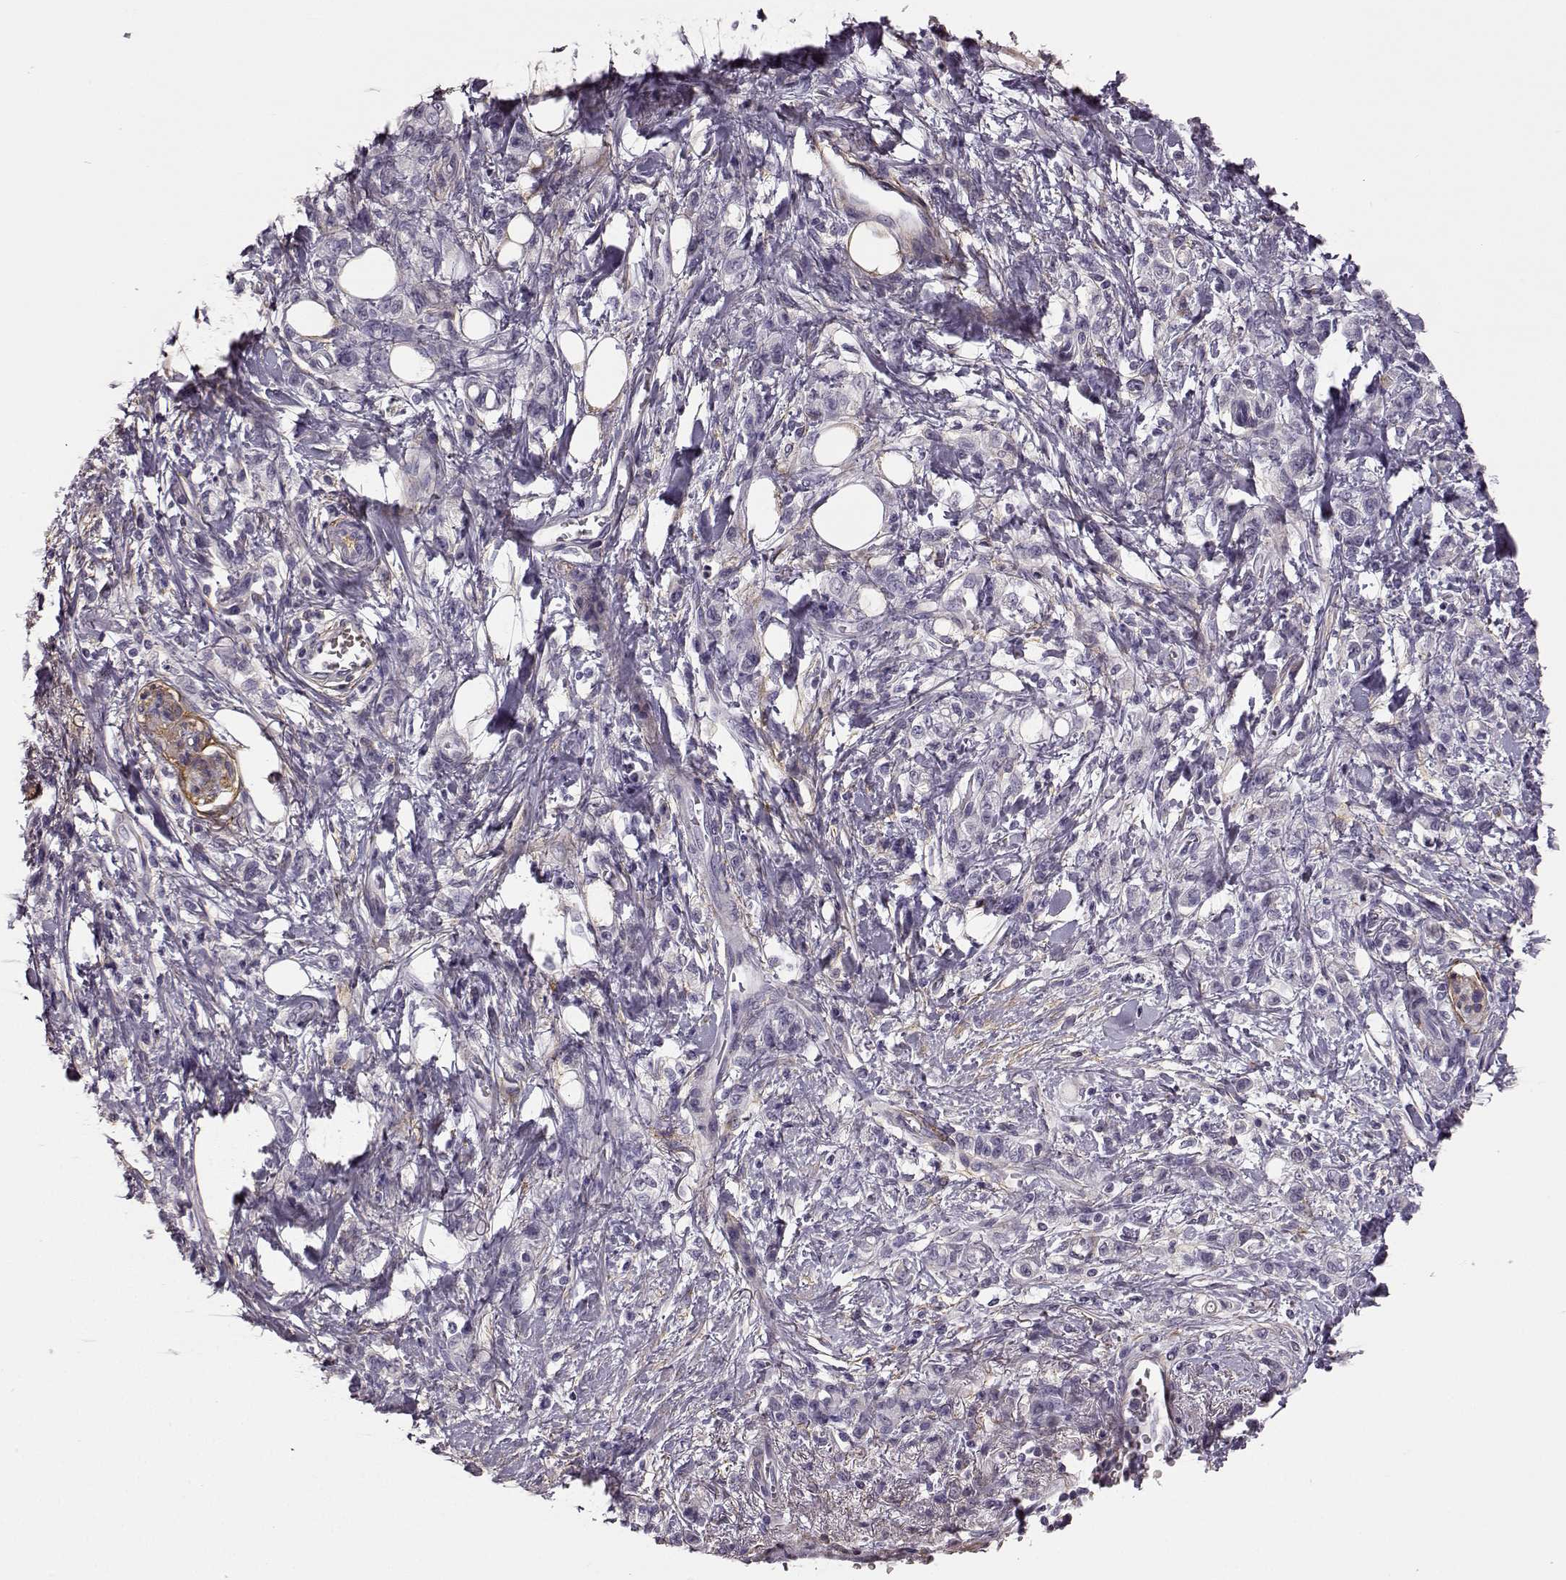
{"staining": {"intensity": "negative", "quantity": "none", "location": "none"}, "tissue": "stomach cancer", "cell_type": "Tumor cells", "image_type": "cancer", "snomed": [{"axis": "morphology", "description": "Adenocarcinoma, NOS"}, {"axis": "topography", "description": "Stomach"}], "caption": "This is an immunohistochemistry (IHC) image of adenocarcinoma (stomach). There is no positivity in tumor cells.", "gene": "TRIM69", "patient": {"sex": "male", "age": 77}}